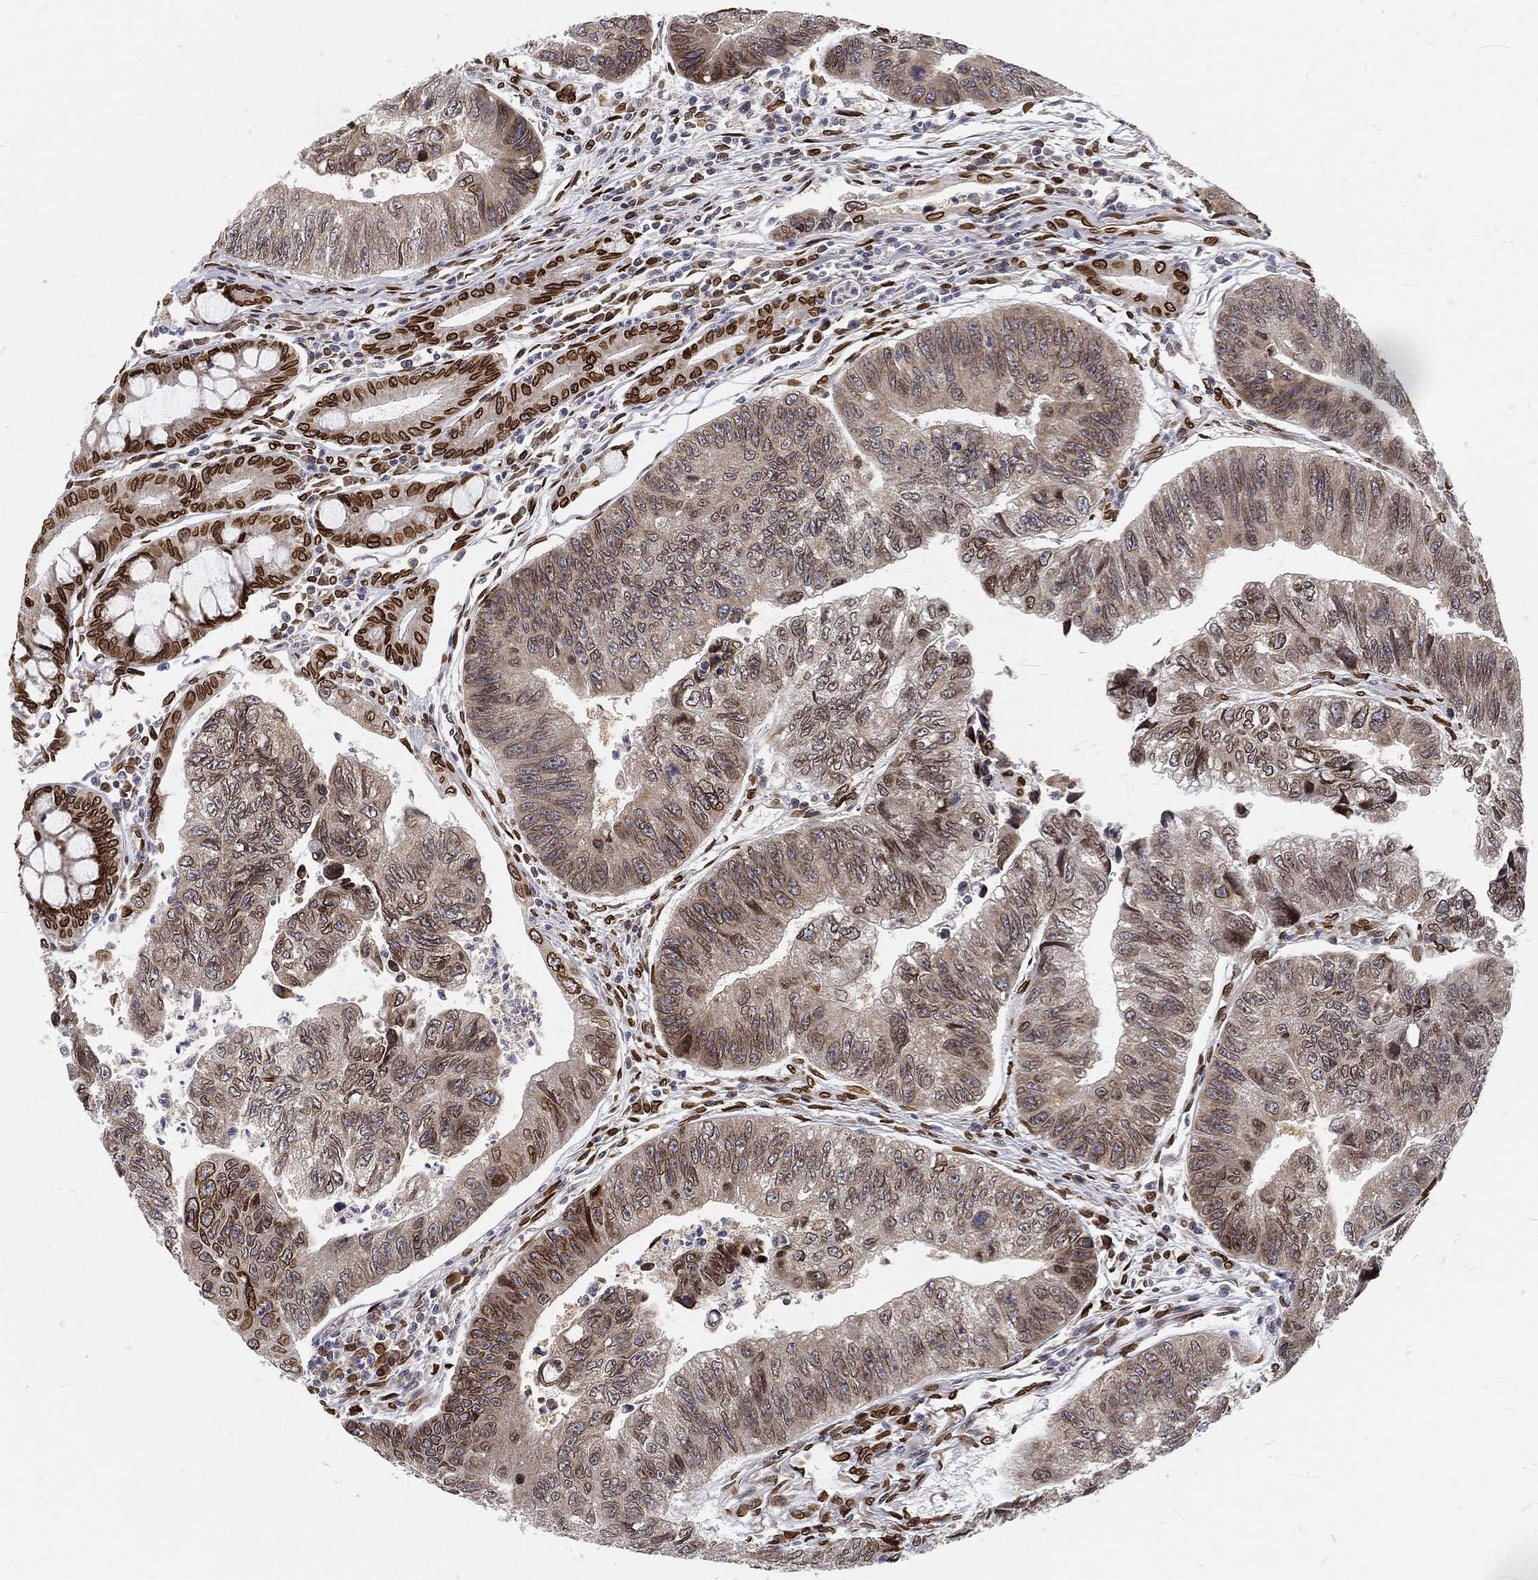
{"staining": {"intensity": "moderate", "quantity": "<25%", "location": "cytoplasmic/membranous,nuclear"}, "tissue": "colorectal cancer", "cell_type": "Tumor cells", "image_type": "cancer", "snomed": [{"axis": "morphology", "description": "Adenocarcinoma, NOS"}, {"axis": "topography", "description": "Colon"}], "caption": "Human colorectal cancer (adenocarcinoma) stained with a protein marker reveals moderate staining in tumor cells.", "gene": "PALB2", "patient": {"sex": "female", "age": 65}}